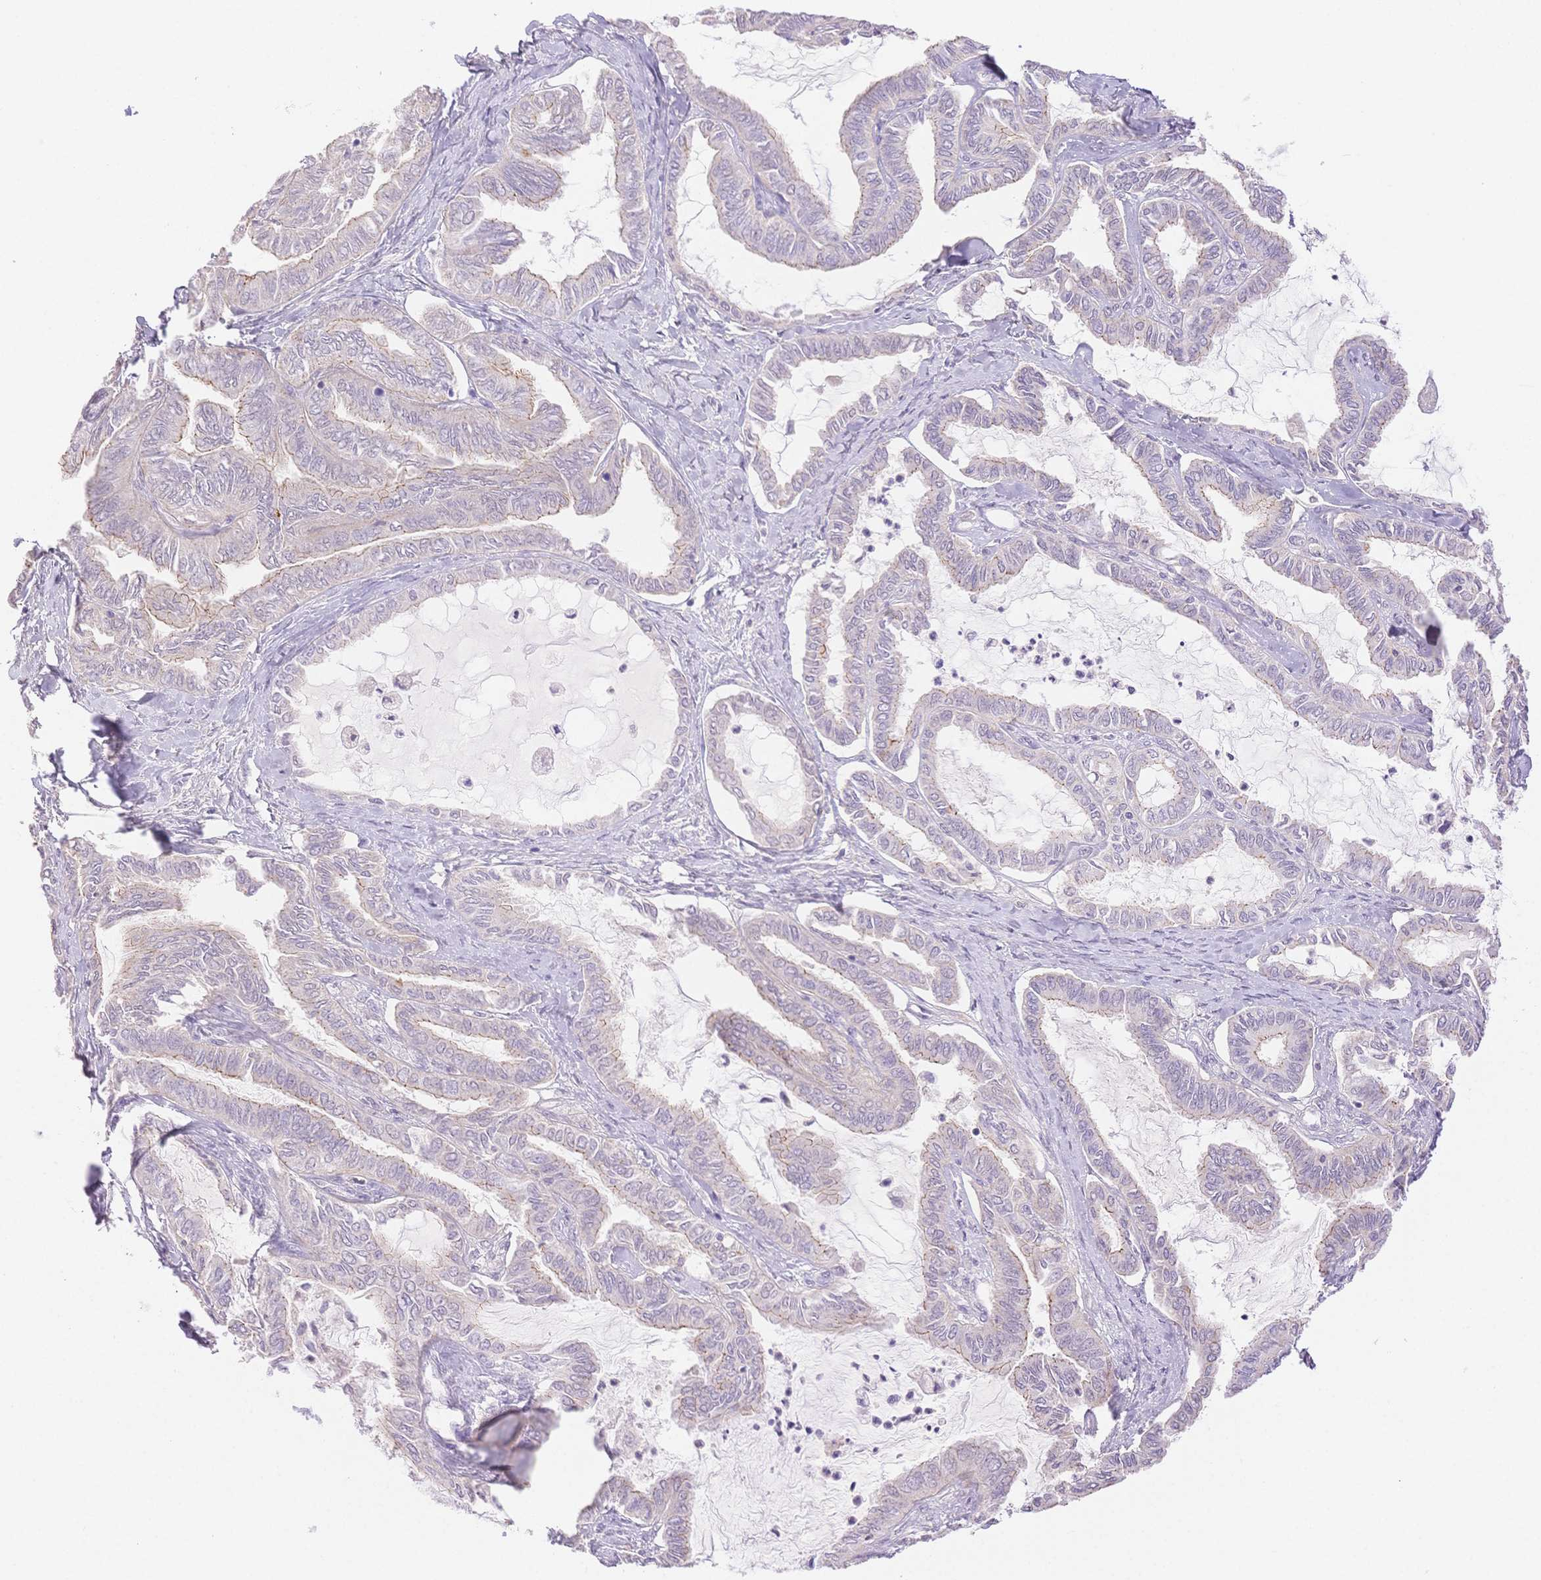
{"staining": {"intensity": "weak", "quantity": "<25%", "location": "cytoplasmic/membranous"}, "tissue": "ovarian cancer", "cell_type": "Tumor cells", "image_type": "cancer", "snomed": [{"axis": "morphology", "description": "Carcinoma, endometroid"}, {"axis": "topography", "description": "Ovary"}], "caption": "IHC of ovarian endometroid carcinoma demonstrates no staining in tumor cells.", "gene": "WDR54", "patient": {"sex": "female", "age": 70}}